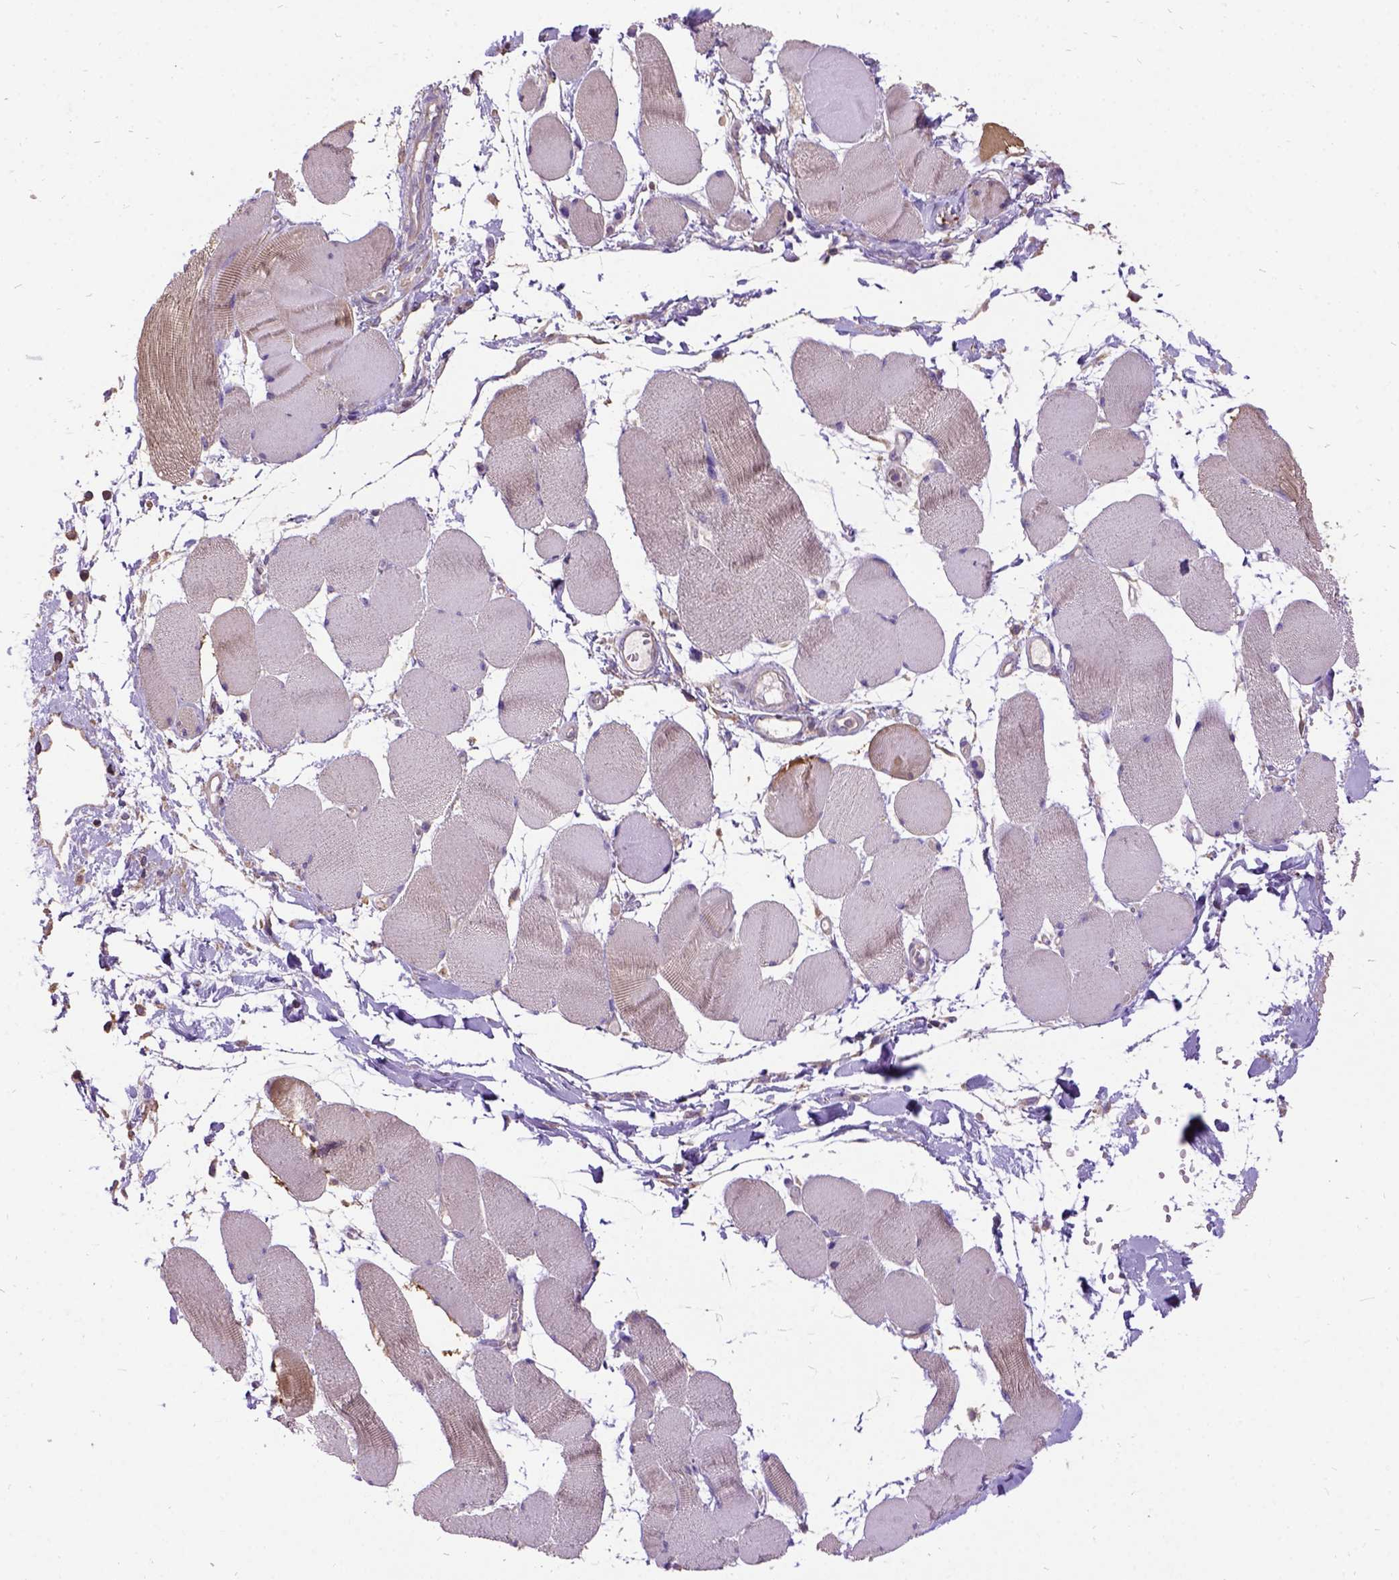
{"staining": {"intensity": "moderate", "quantity": "<25%", "location": "cytoplasmic/membranous"}, "tissue": "skeletal muscle", "cell_type": "Myocytes", "image_type": "normal", "snomed": [{"axis": "morphology", "description": "Normal tissue, NOS"}, {"axis": "topography", "description": "Skeletal muscle"}], "caption": "Skeletal muscle was stained to show a protein in brown. There is low levels of moderate cytoplasmic/membranous expression in about <25% of myocytes. The staining was performed using DAB to visualize the protein expression in brown, while the nuclei were stained in blue with hematoxylin (Magnification: 20x).", "gene": "DQX1", "patient": {"sex": "female", "age": 75}}